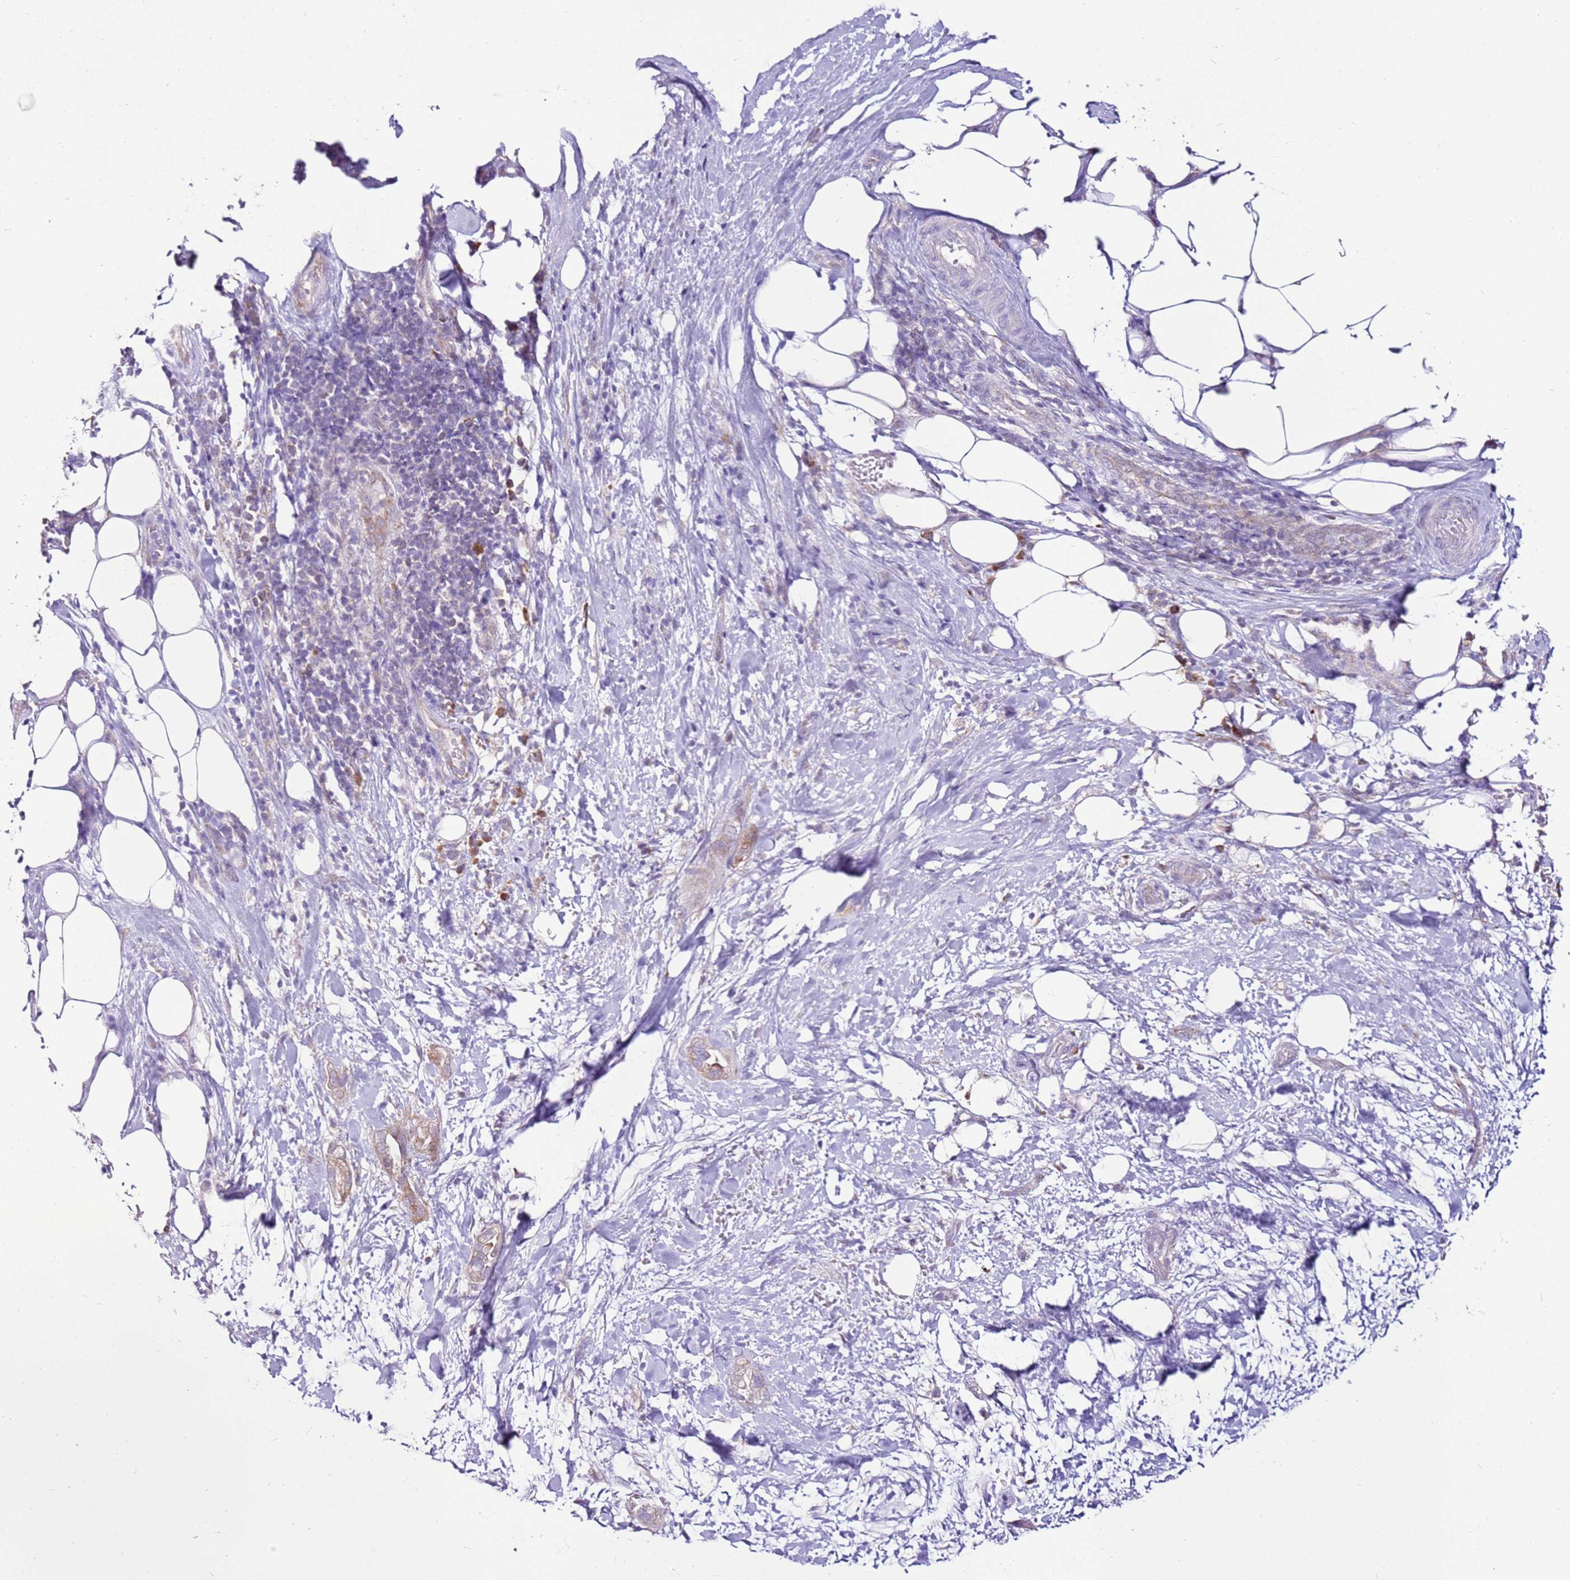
{"staining": {"intensity": "weak", "quantity": "25%-75%", "location": "cytoplasmic/membranous"}, "tissue": "pancreatic cancer", "cell_type": "Tumor cells", "image_type": "cancer", "snomed": [{"axis": "morphology", "description": "Adenocarcinoma, NOS"}, {"axis": "topography", "description": "Pancreas"}], "caption": "This image reveals immunohistochemistry (IHC) staining of pancreatic cancer, with low weak cytoplasmic/membranous staining in approximately 25%-75% of tumor cells.", "gene": "MRPL36", "patient": {"sex": "male", "age": 44}}